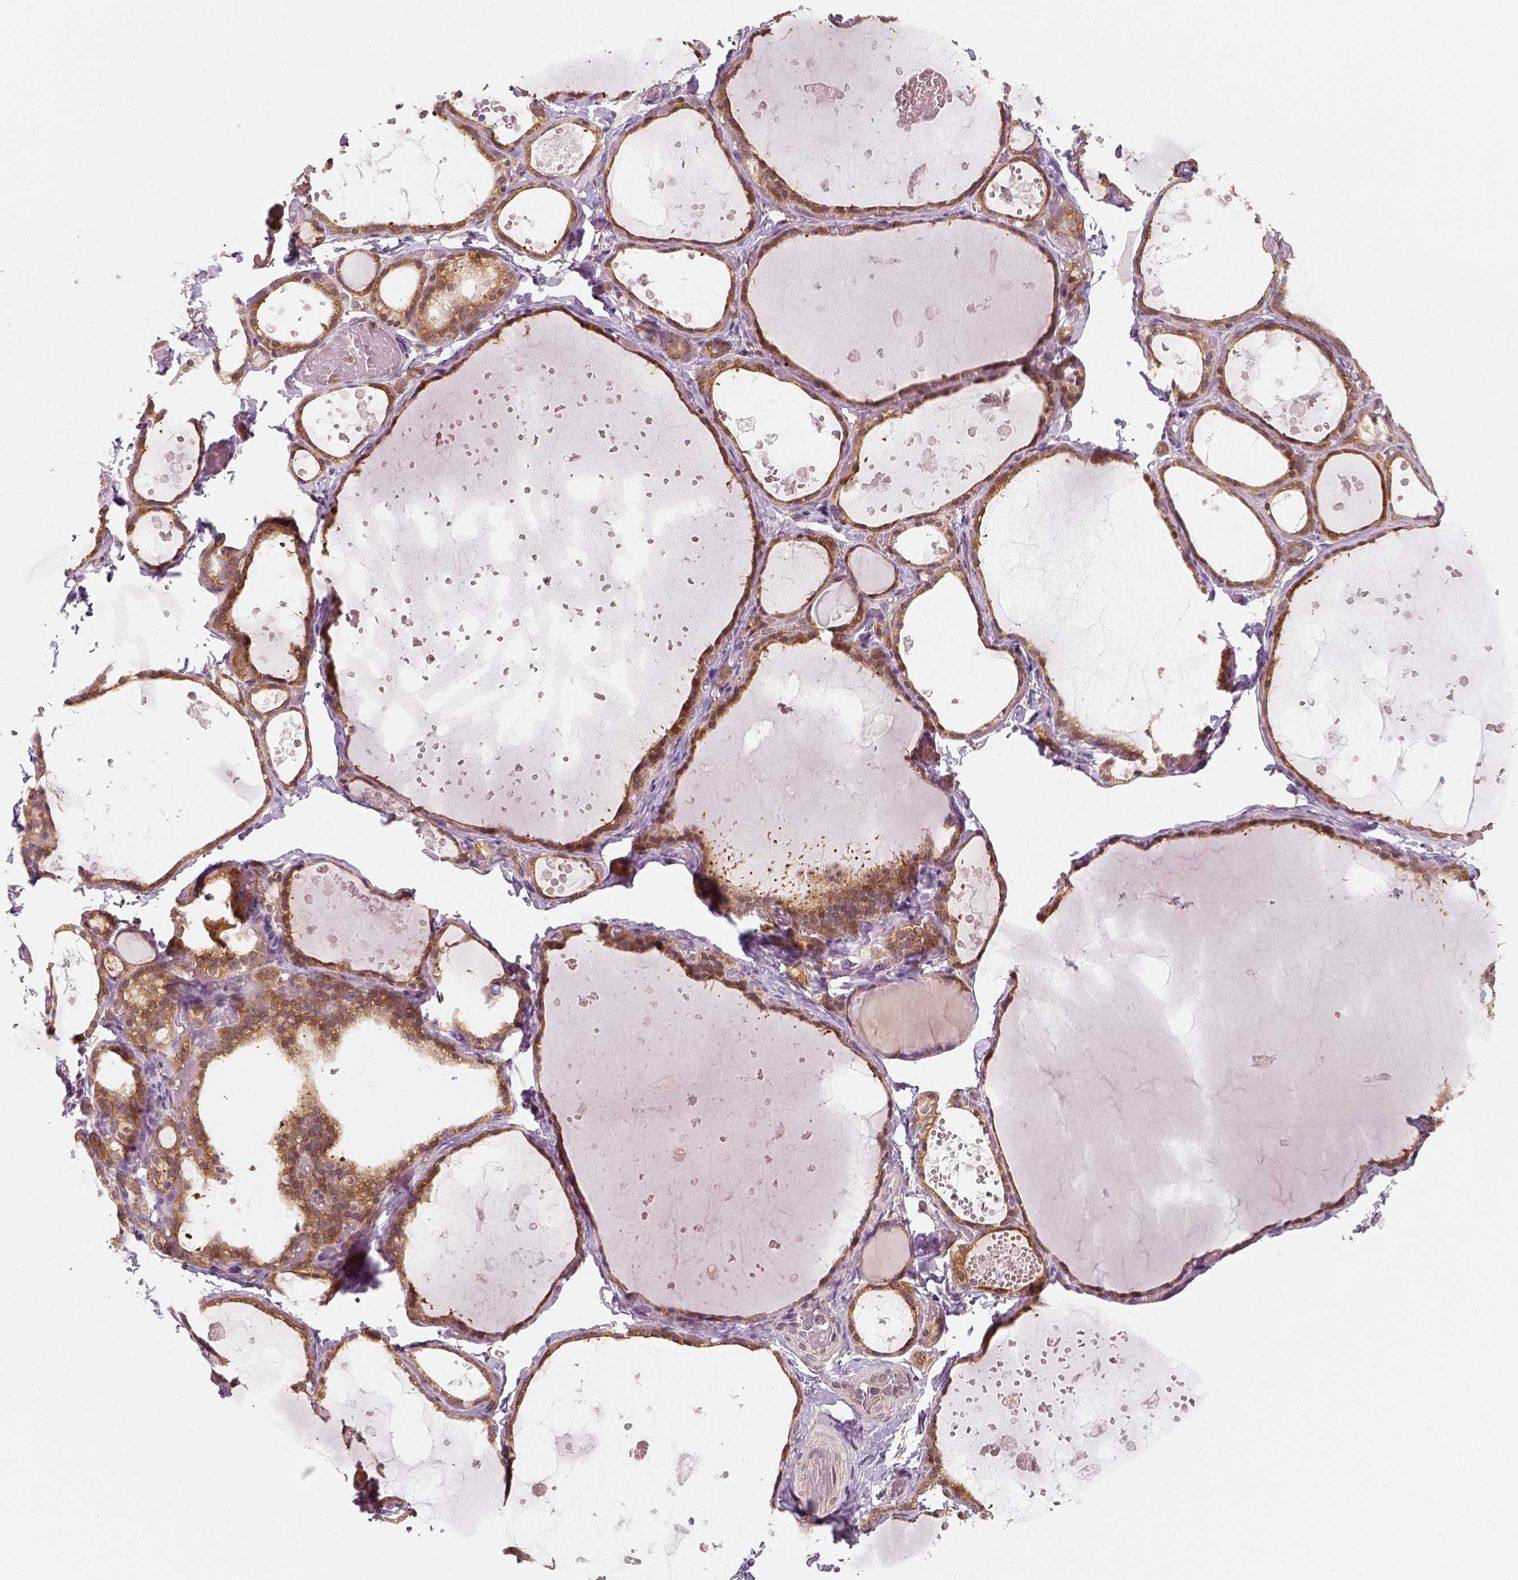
{"staining": {"intensity": "moderate", "quantity": ">75%", "location": "cytoplasmic/membranous"}, "tissue": "thyroid gland", "cell_type": "Glandular cells", "image_type": "normal", "snomed": [{"axis": "morphology", "description": "Normal tissue, NOS"}, {"axis": "topography", "description": "Thyroid gland"}], "caption": "Approximately >75% of glandular cells in normal human thyroid gland reveal moderate cytoplasmic/membranous protein staining as visualized by brown immunohistochemical staining.", "gene": "SQSTM1", "patient": {"sex": "female", "age": 56}}